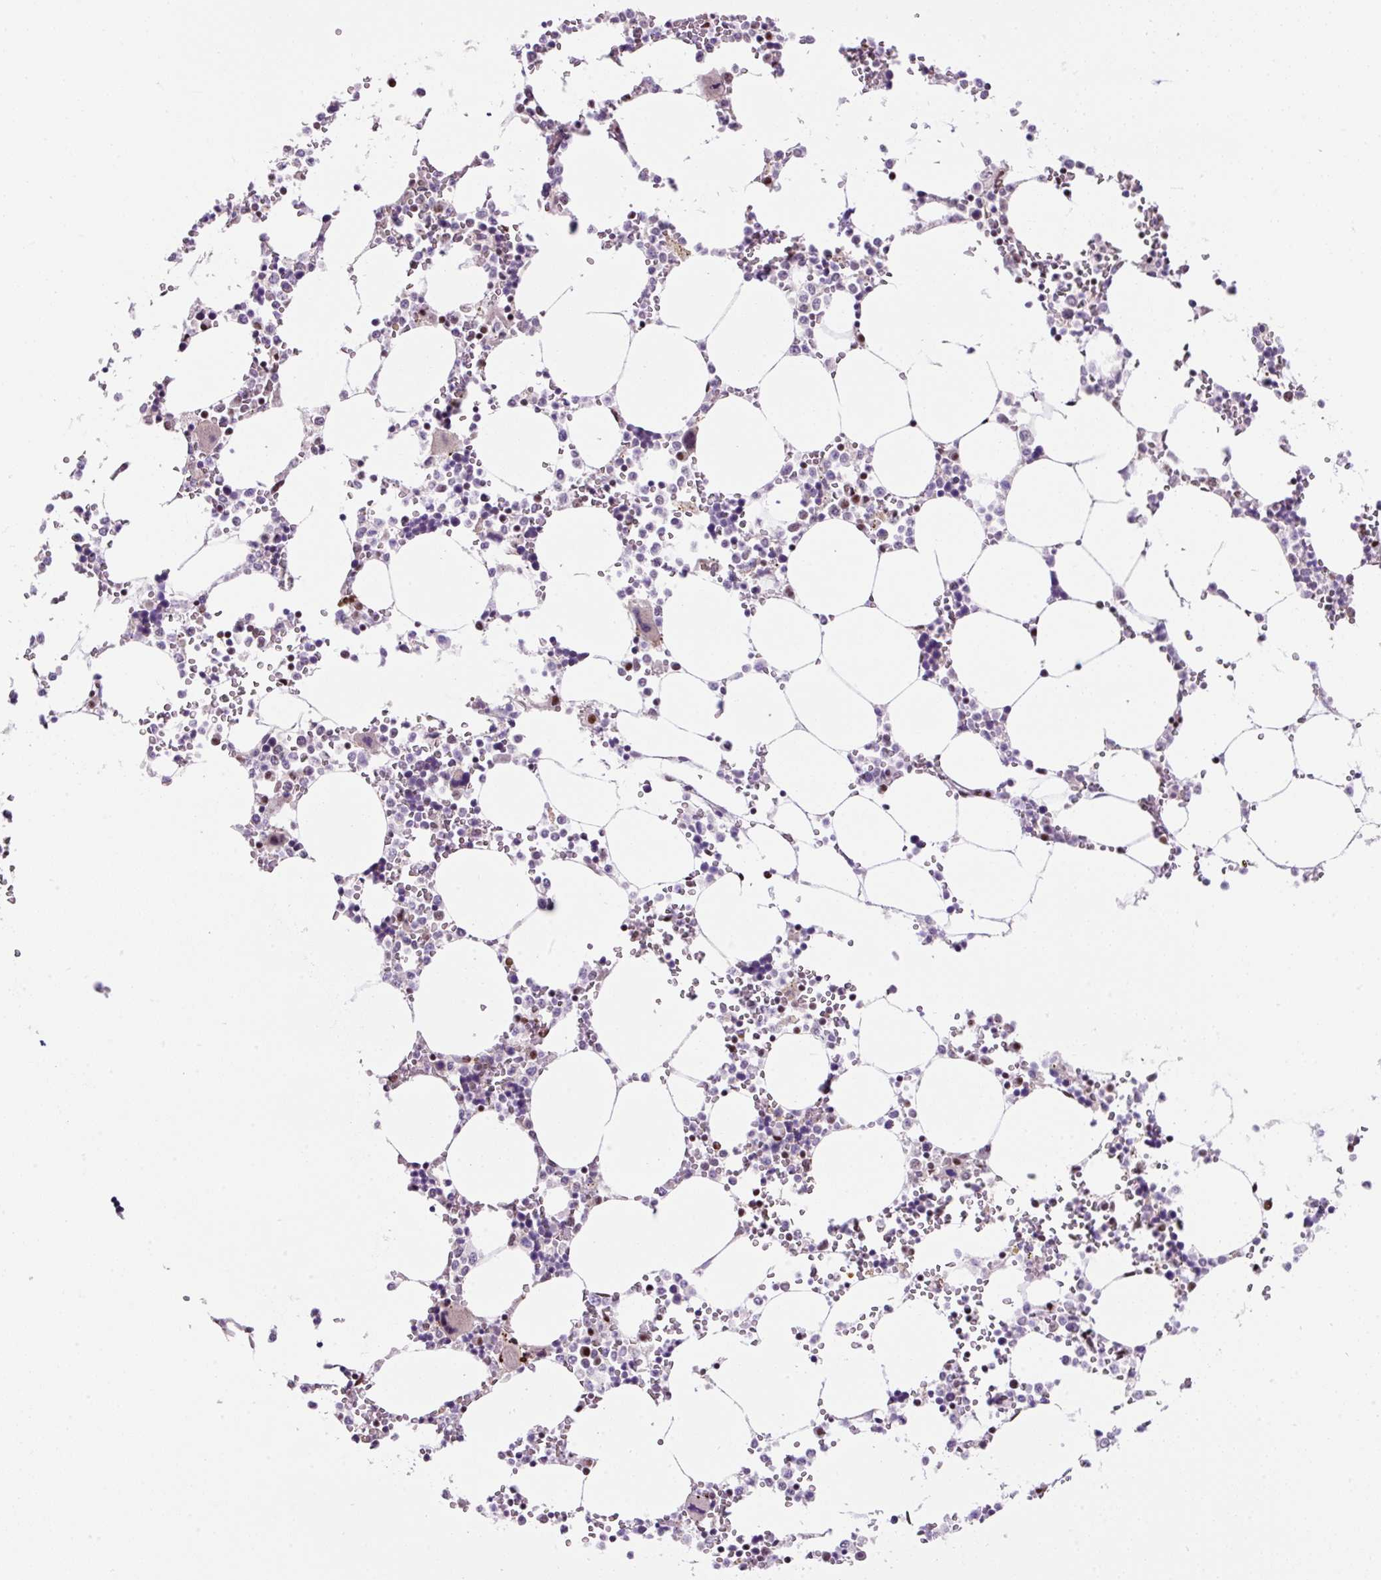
{"staining": {"intensity": "moderate", "quantity": "<25%", "location": "nuclear"}, "tissue": "bone marrow", "cell_type": "Hematopoietic cells", "image_type": "normal", "snomed": [{"axis": "morphology", "description": "Normal tissue, NOS"}, {"axis": "topography", "description": "Bone marrow"}], "caption": "Immunohistochemistry (DAB) staining of benign human bone marrow reveals moderate nuclear protein staining in approximately <25% of hematopoietic cells. (Brightfield microscopy of DAB IHC at high magnification).", "gene": "TAF1A", "patient": {"sex": "male", "age": 64}}